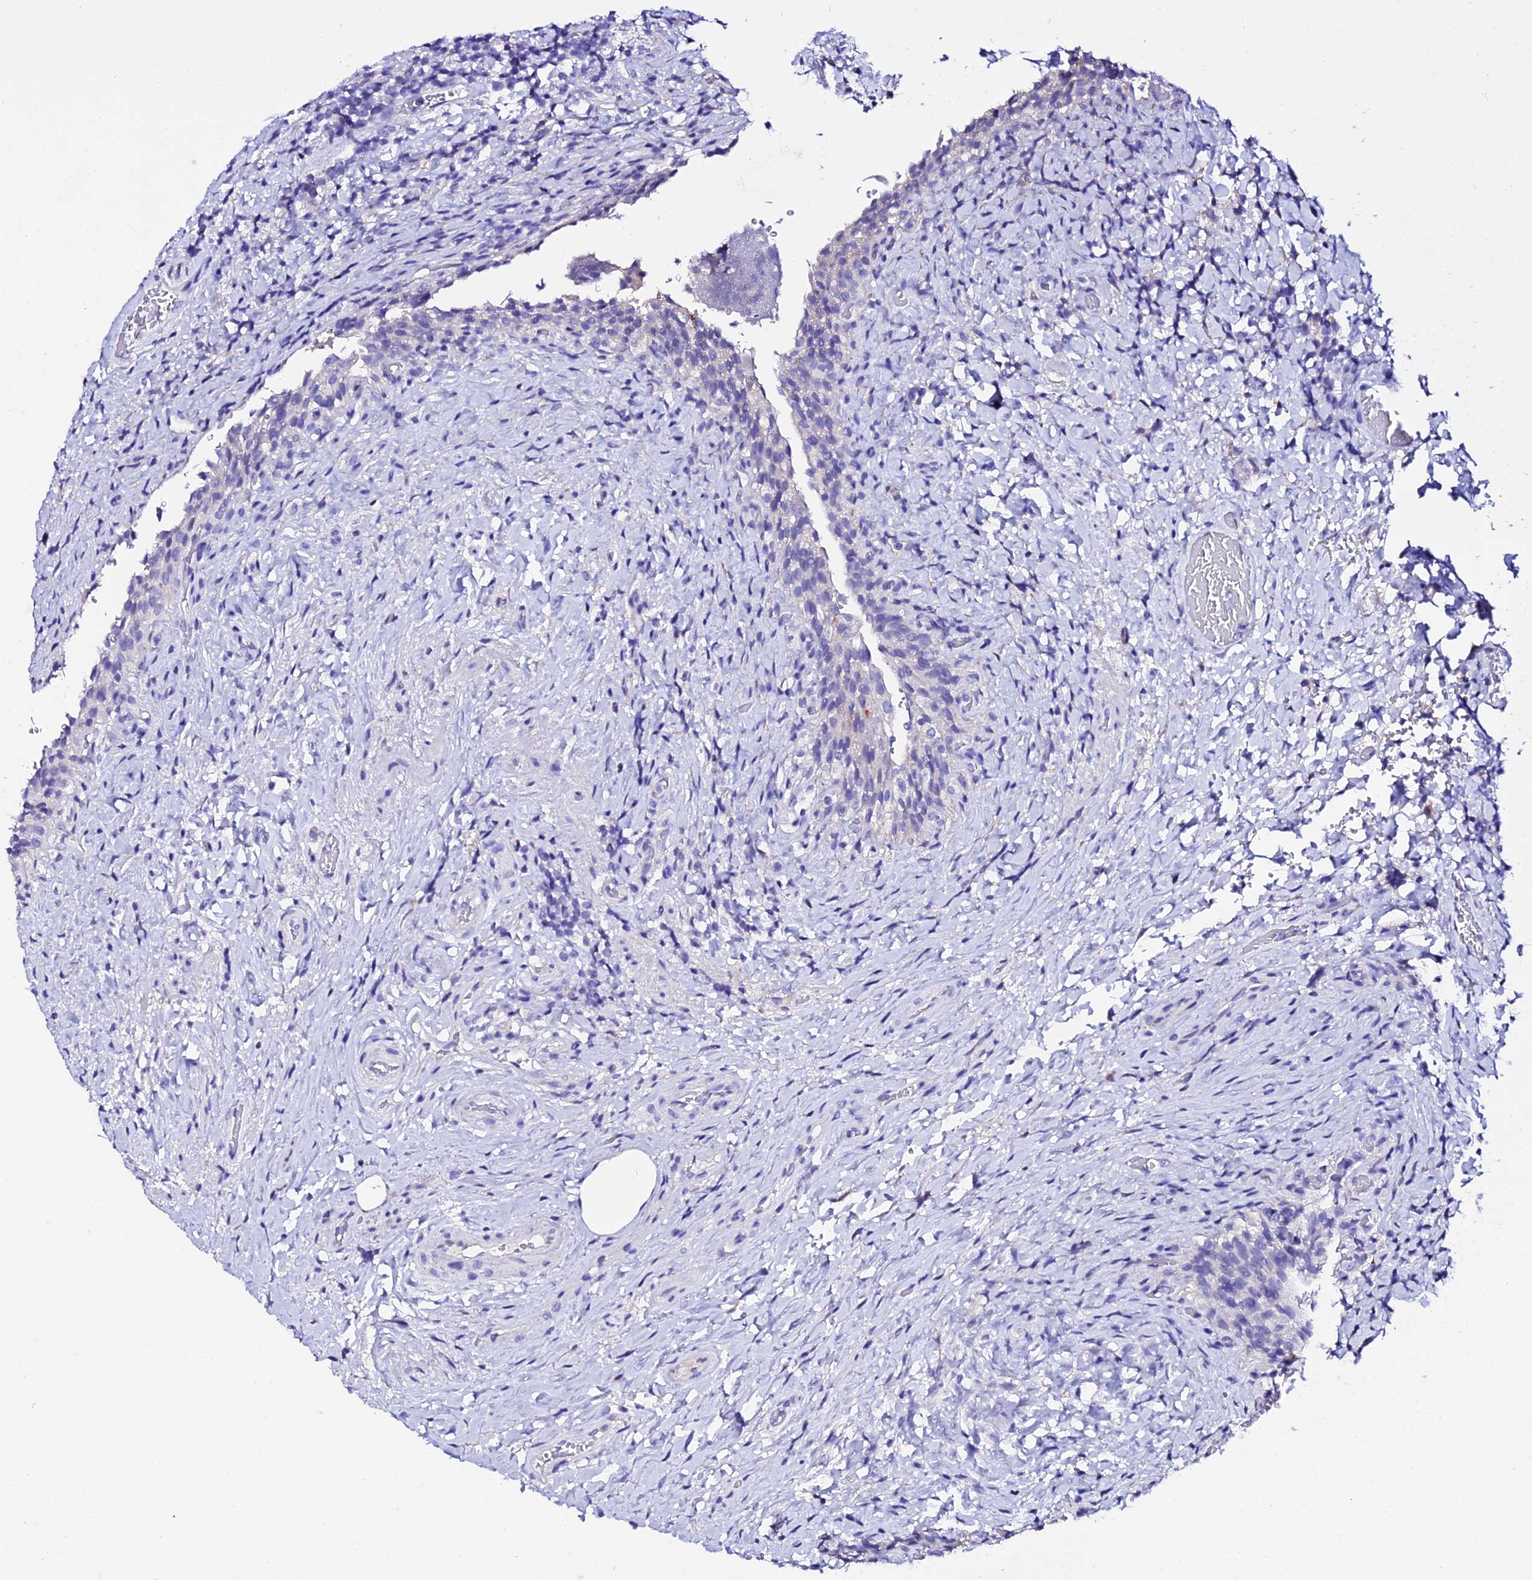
{"staining": {"intensity": "negative", "quantity": "none", "location": "none"}, "tissue": "urinary bladder", "cell_type": "Urothelial cells", "image_type": "normal", "snomed": [{"axis": "morphology", "description": "Normal tissue, NOS"}, {"axis": "morphology", "description": "Inflammation, NOS"}, {"axis": "topography", "description": "Urinary bladder"}], "caption": "High magnification brightfield microscopy of unremarkable urinary bladder stained with DAB (3,3'-diaminobenzidine) (brown) and counterstained with hematoxylin (blue): urothelial cells show no significant positivity.", "gene": "TMEM117", "patient": {"sex": "male", "age": 64}}